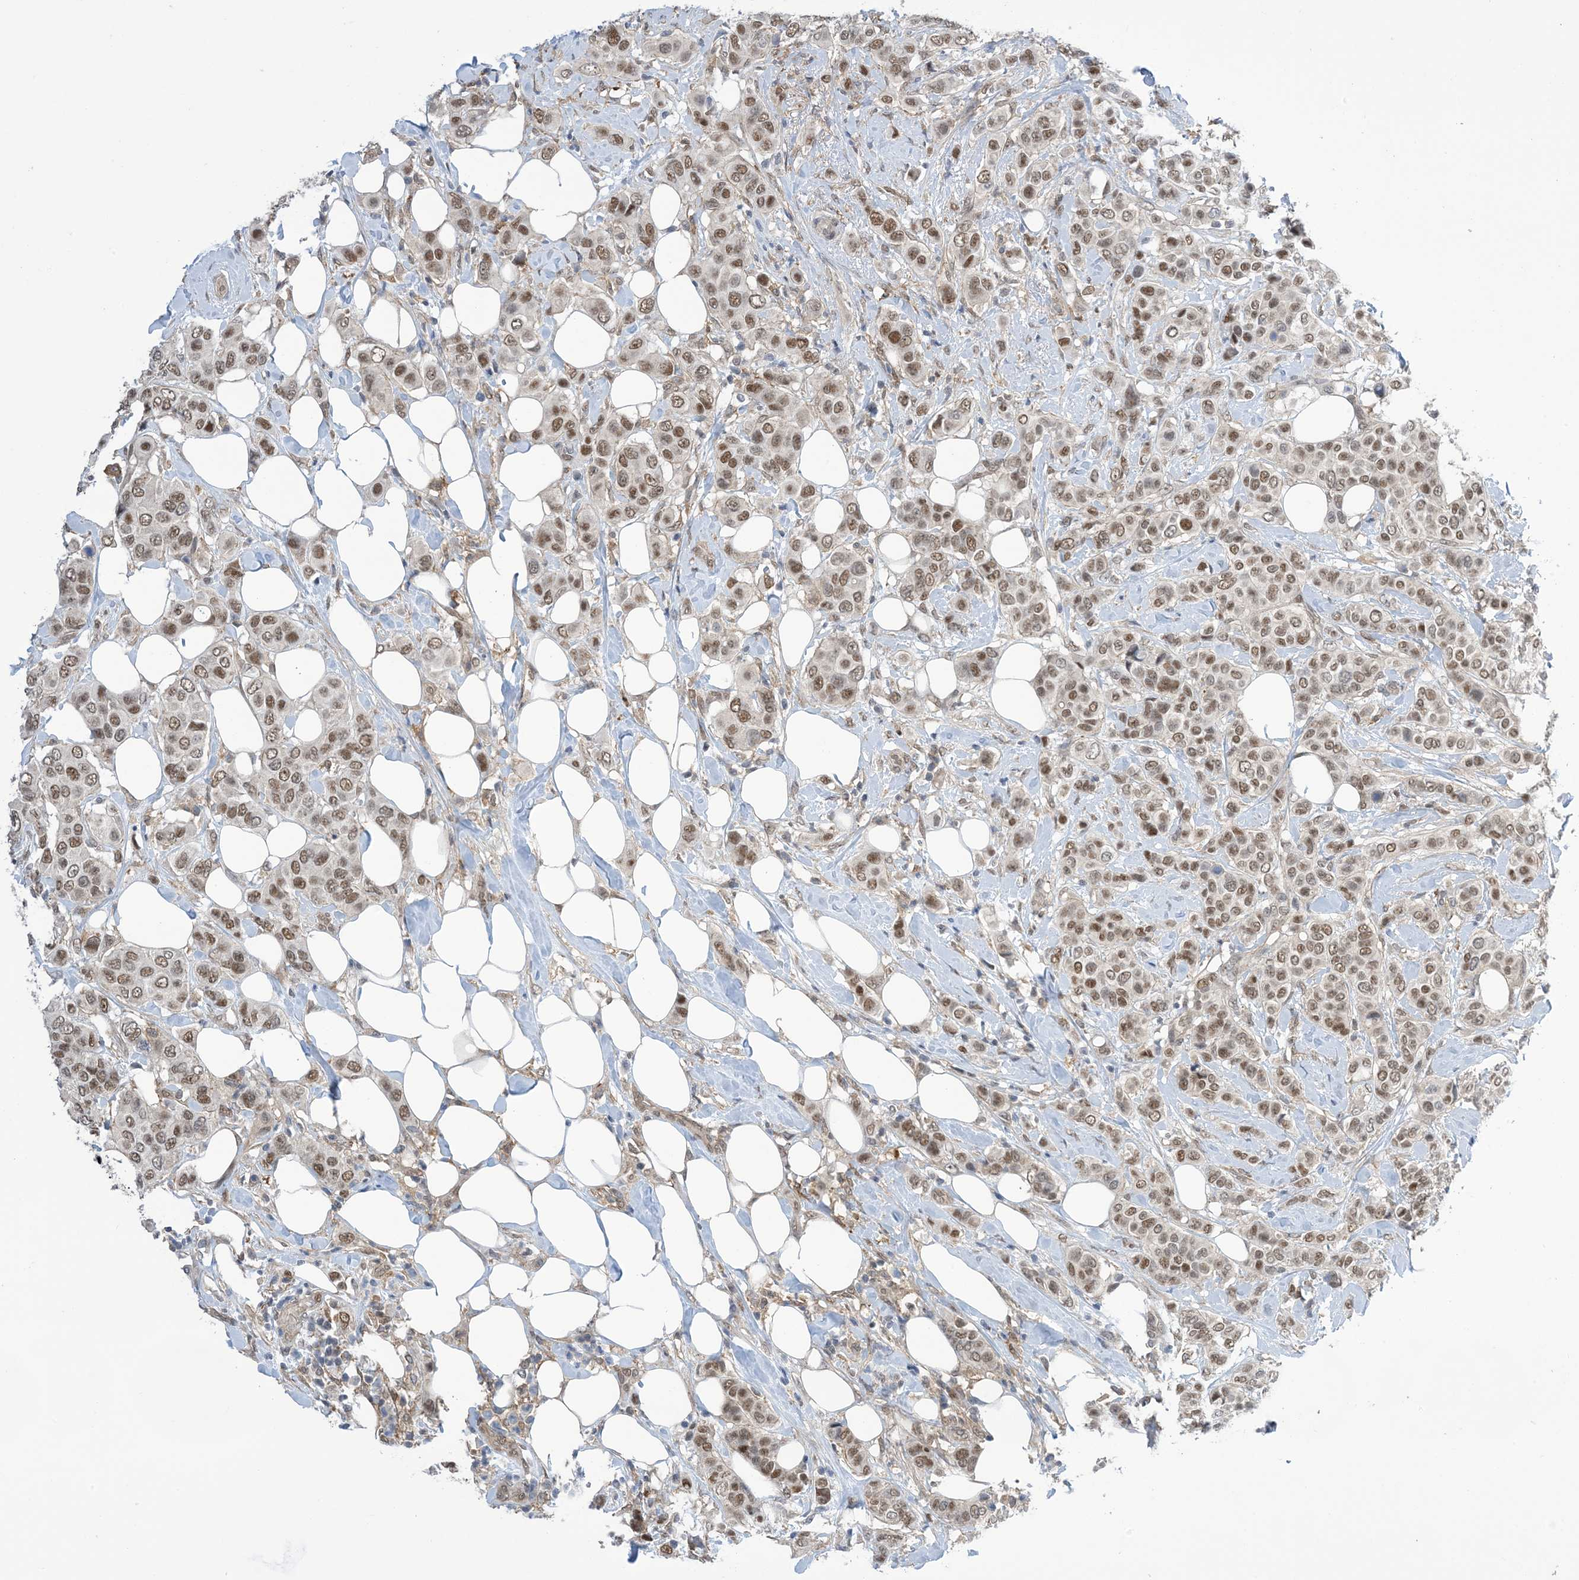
{"staining": {"intensity": "moderate", "quantity": ">75%", "location": "nuclear"}, "tissue": "breast cancer", "cell_type": "Tumor cells", "image_type": "cancer", "snomed": [{"axis": "morphology", "description": "Lobular carcinoma"}, {"axis": "topography", "description": "Breast"}], "caption": "Protein expression analysis of lobular carcinoma (breast) demonstrates moderate nuclear expression in about >75% of tumor cells. The staining was performed using DAB, with brown indicating positive protein expression. Nuclei are stained blue with hematoxylin.", "gene": "ZNF8", "patient": {"sex": "female", "age": 51}}